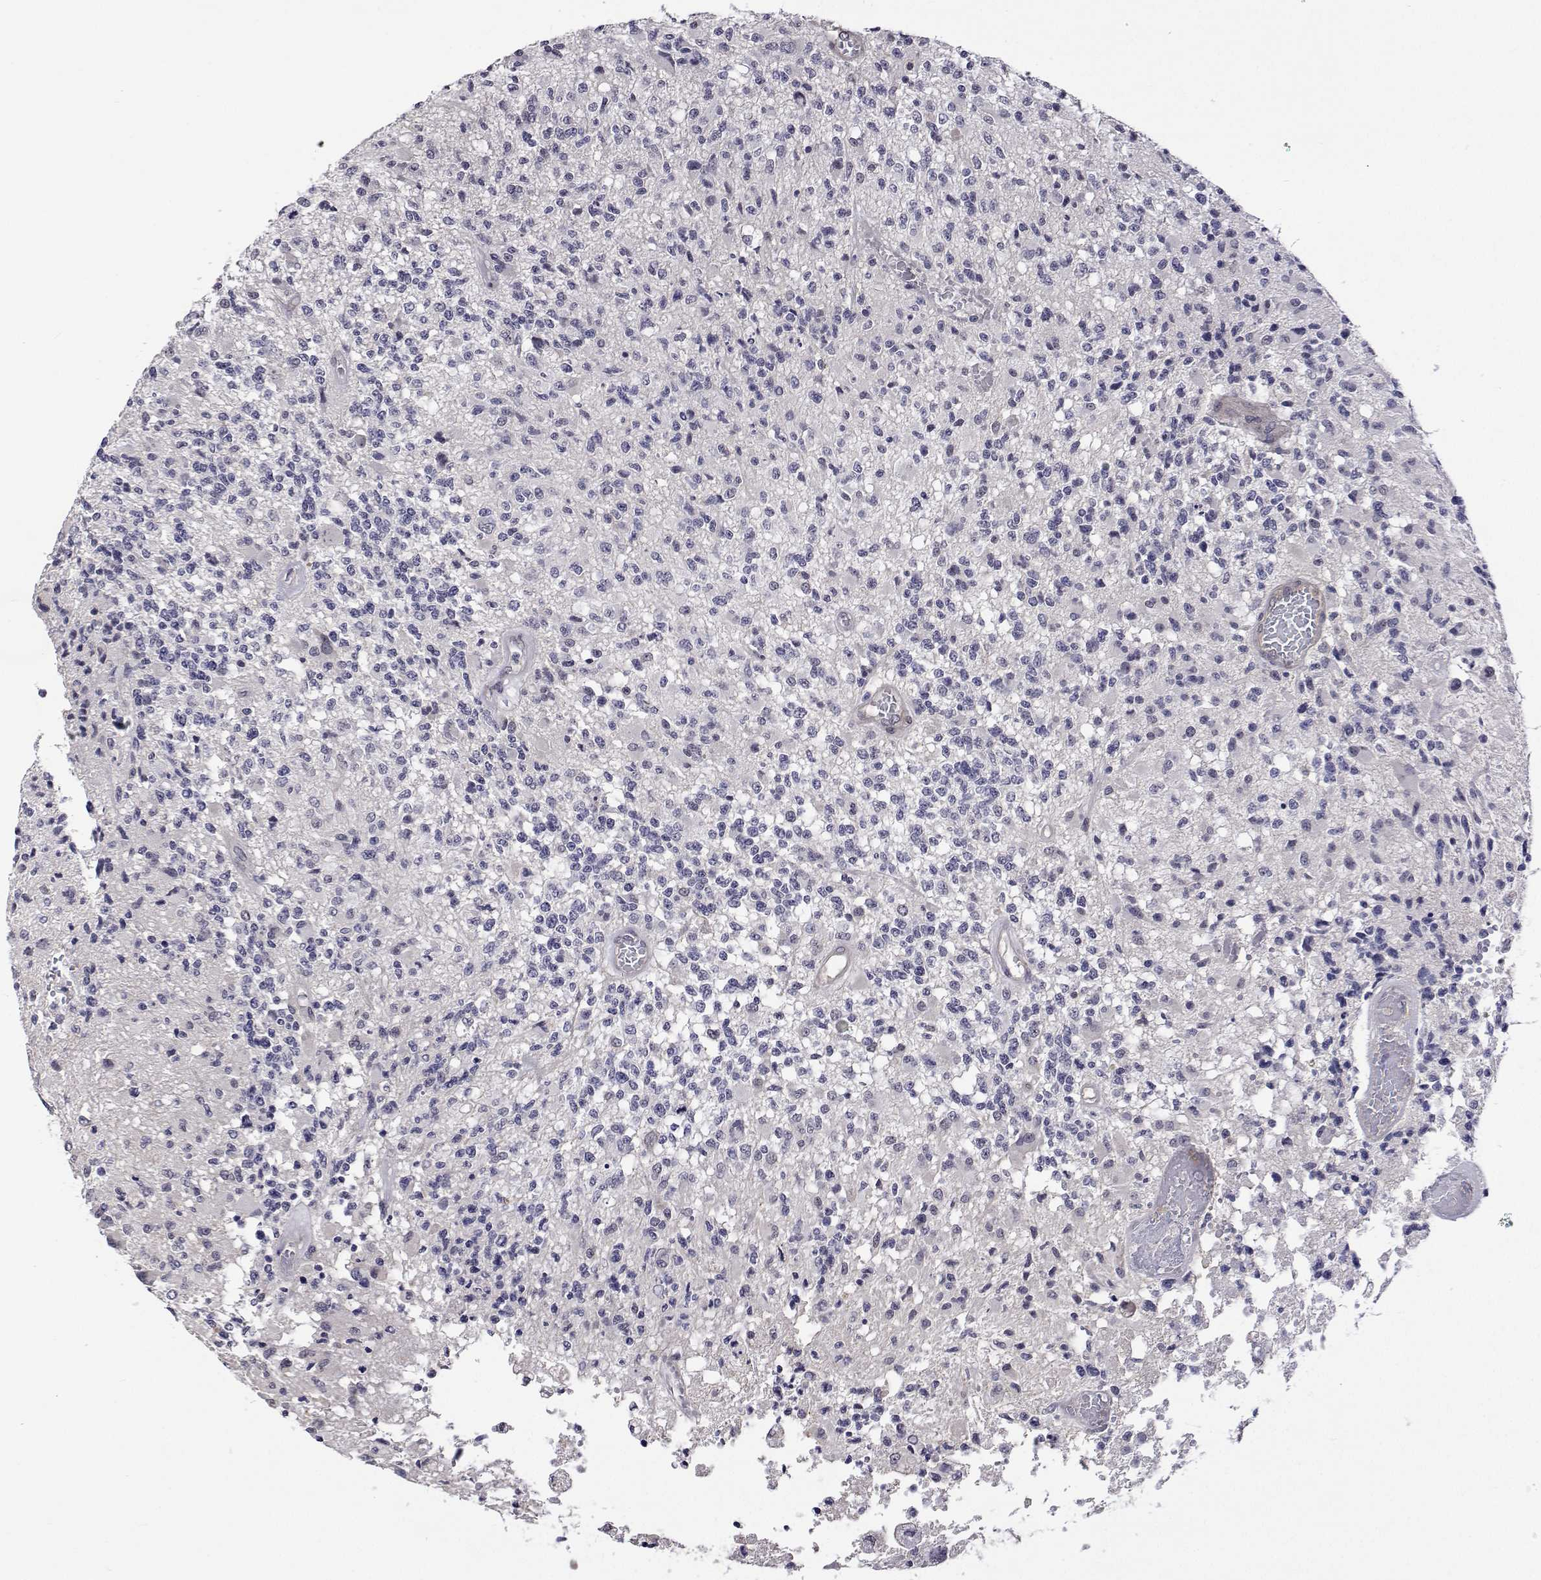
{"staining": {"intensity": "negative", "quantity": "none", "location": "none"}, "tissue": "glioma", "cell_type": "Tumor cells", "image_type": "cancer", "snomed": [{"axis": "morphology", "description": "Glioma, malignant, High grade"}, {"axis": "topography", "description": "Brain"}], "caption": "The histopathology image displays no significant staining in tumor cells of glioma.", "gene": "NHP2", "patient": {"sex": "female", "age": 63}}